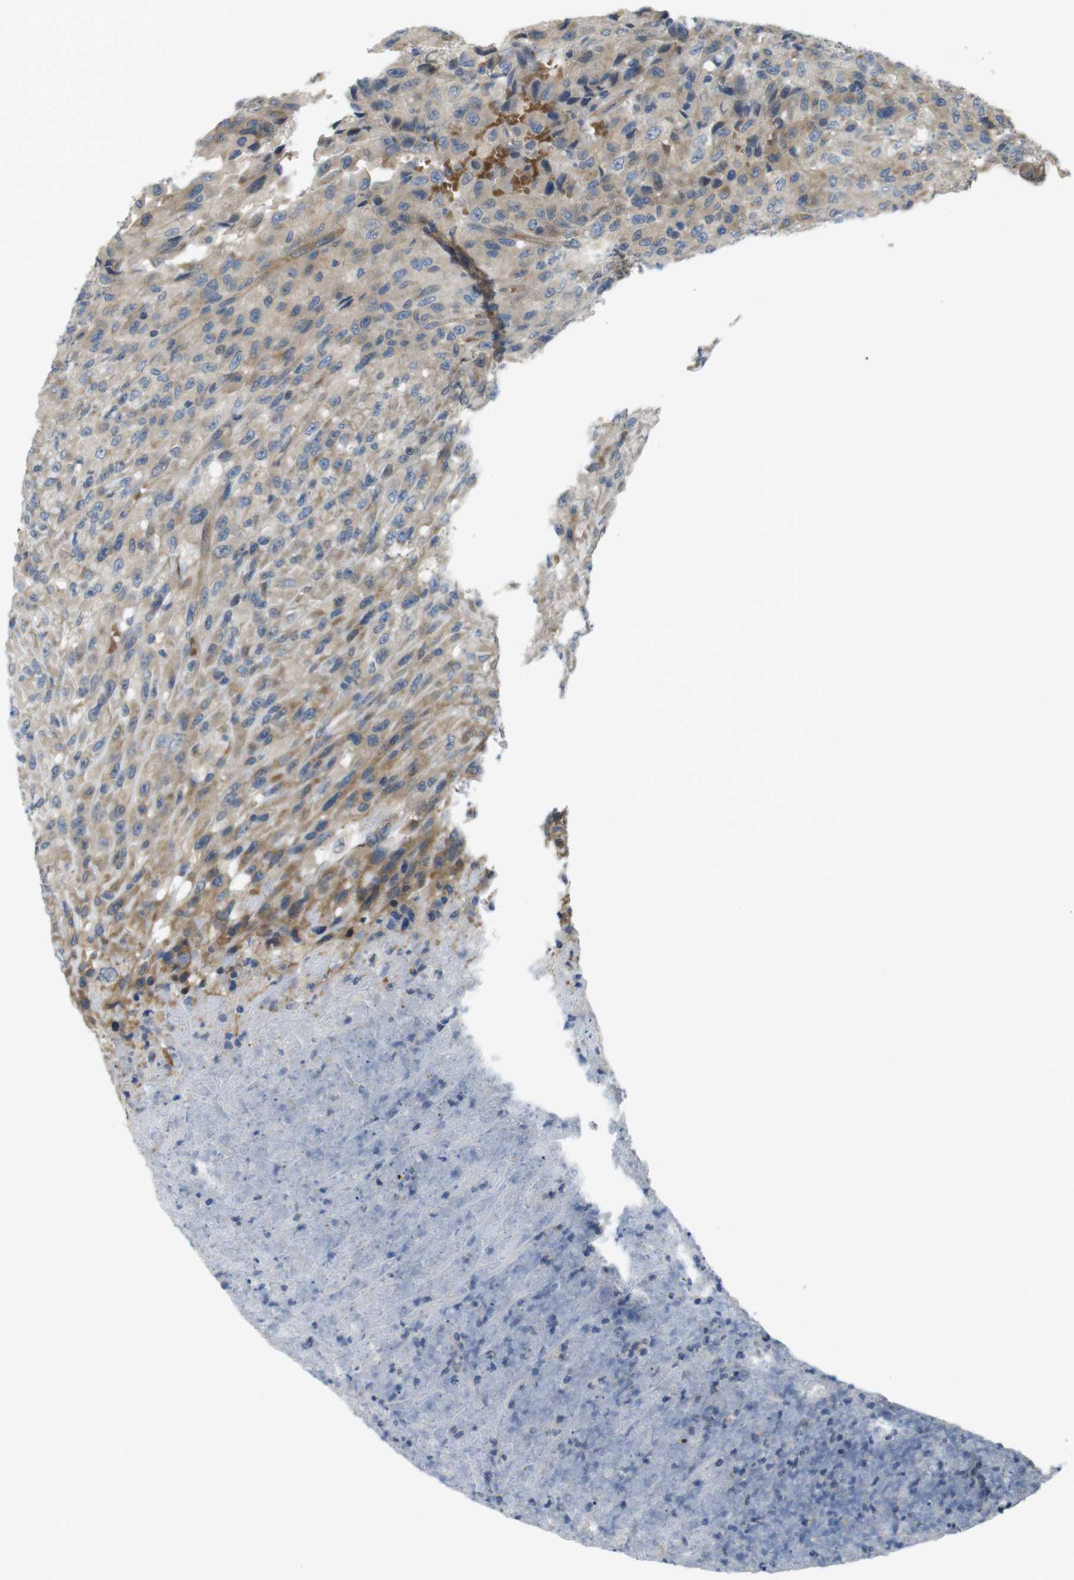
{"staining": {"intensity": "moderate", "quantity": "<25%", "location": "cytoplasmic/membranous"}, "tissue": "urothelial cancer", "cell_type": "Tumor cells", "image_type": "cancer", "snomed": [{"axis": "morphology", "description": "Urothelial carcinoma, High grade"}, {"axis": "topography", "description": "Urinary bladder"}], "caption": "Urothelial cancer stained with a protein marker demonstrates moderate staining in tumor cells.", "gene": "ABHD15", "patient": {"sex": "male", "age": 66}}